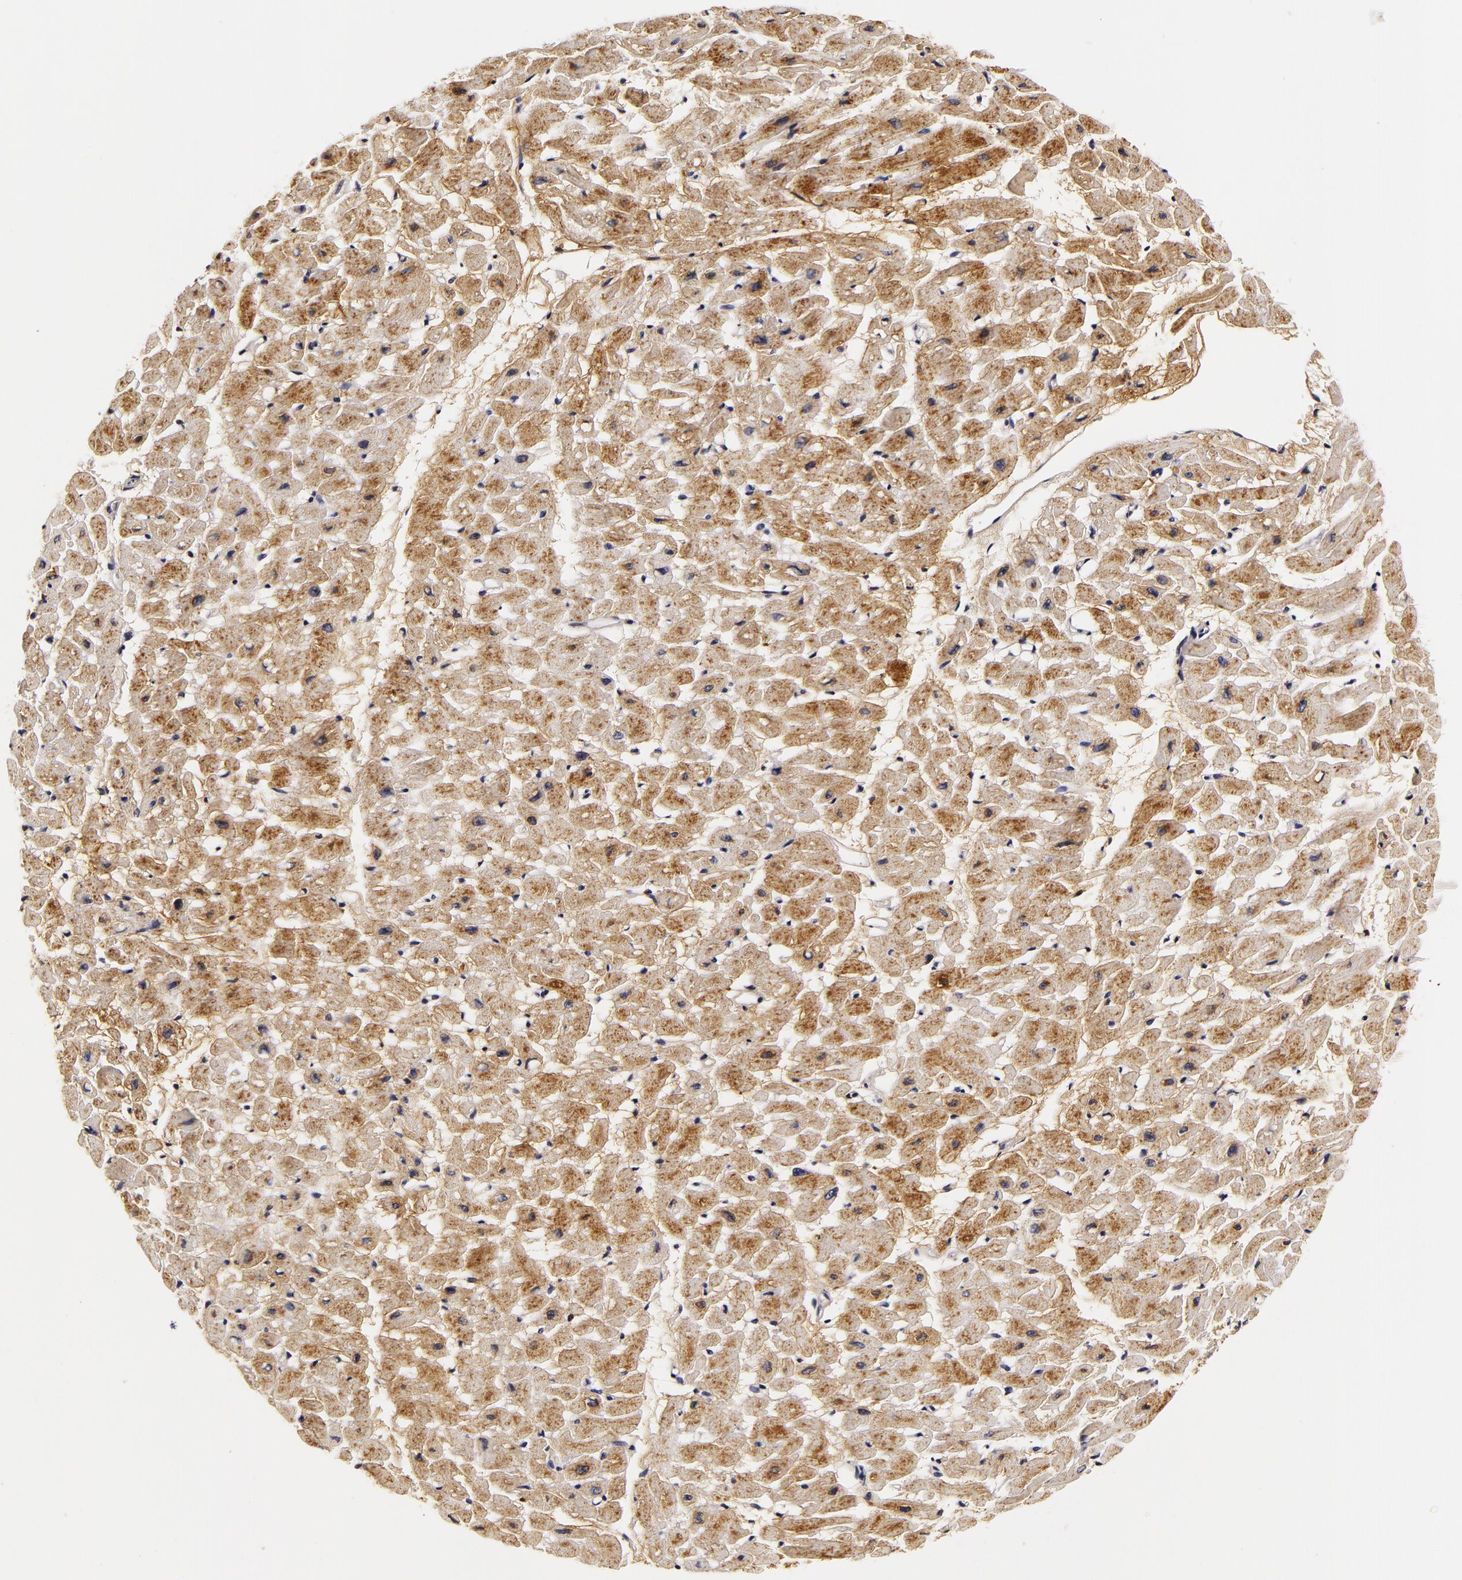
{"staining": {"intensity": "weak", "quantity": ">75%", "location": "cytoplasmic/membranous"}, "tissue": "heart muscle", "cell_type": "Cardiomyocytes", "image_type": "normal", "snomed": [{"axis": "morphology", "description": "Normal tissue, NOS"}, {"axis": "topography", "description": "Heart"}], "caption": "Benign heart muscle was stained to show a protein in brown. There is low levels of weak cytoplasmic/membranous expression in about >75% of cardiomyocytes.", "gene": "LGALS3BP", "patient": {"sex": "male", "age": 45}}